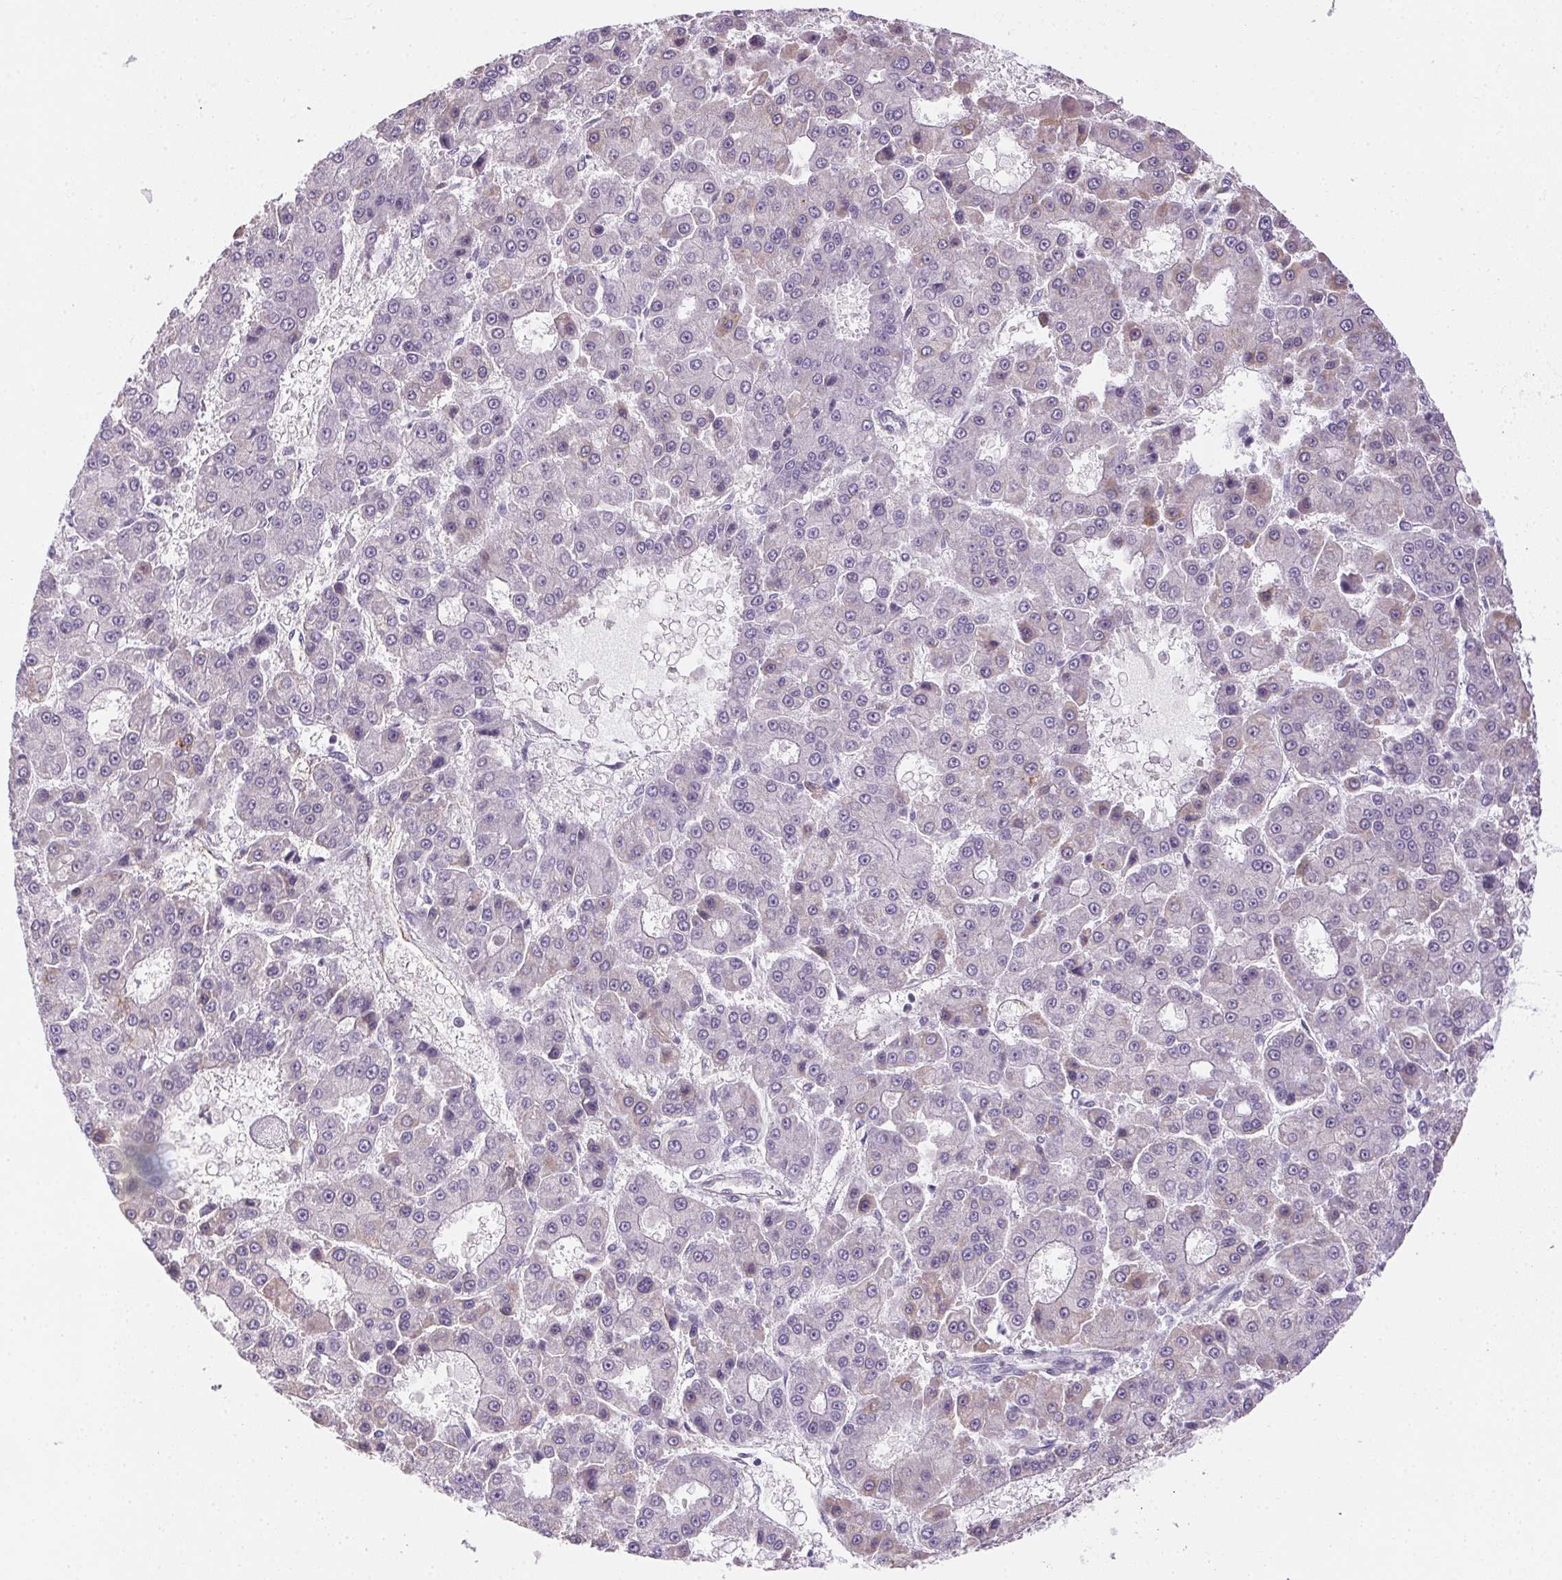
{"staining": {"intensity": "weak", "quantity": "<25%", "location": "cytoplasmic/membranous"}, "tissue": "liver cancer", "cell_type": "Tumor cells", "image_type": "cancer", "snomed": [{"axis": "morphology", "description": "Carcinoma, Hepatocellular, NOS"}, {"axis": "topography", "description": "Liver"}], "caption": "Image shows no protein expression in tumor cells of liver hepatocellular carcinoma tissue.", "gene": "SMYD1", "patient": {"sex": "male", "age": 70}}